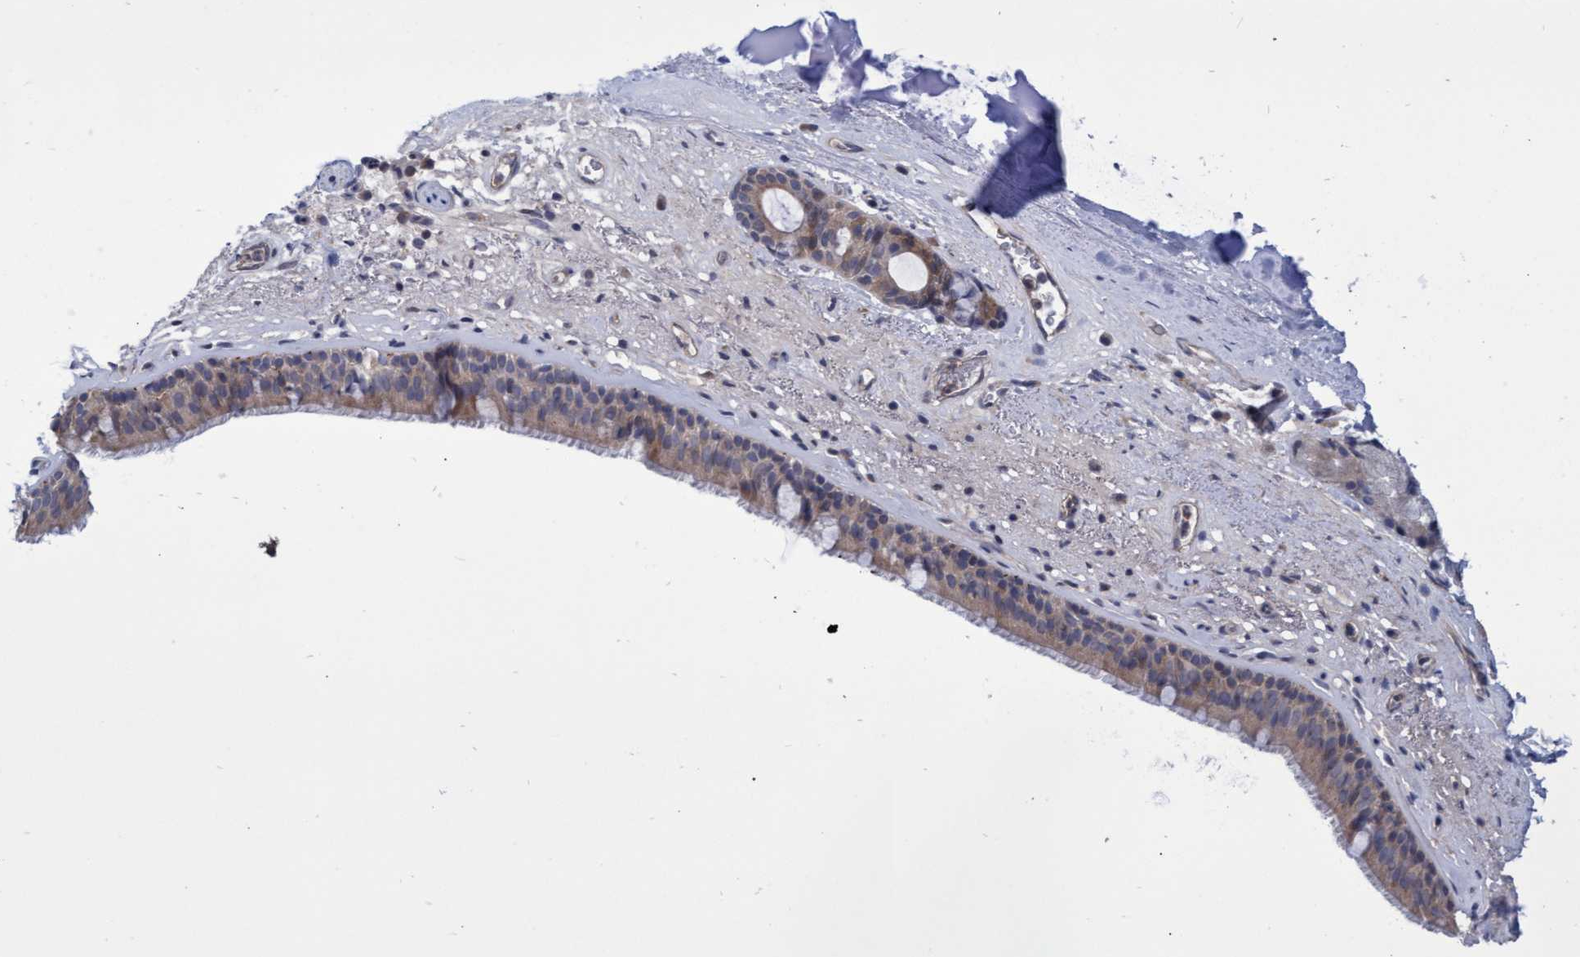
{"staining": {"intensity": "moderate", "quantity": ">75%", "location": "cytoplasmic/membranous"}, "tissue": "bronchus", "cell_type": "Respiratory epithelial cells", "image_type": "normal", "snomed": [{"axis": "morphology", "description": "Normal tissue, NOS"}, {"axis": "topography", "description": "Cartilage tissue"}], "caption": "This image displays benign bronchus stained with IHC to label a protein in brown. The cytoplasmic/membranous of respiratory epithelial cells show moderate positivity for the protein. Nuclei are counter-stained blue.", "gene": "ABCF2", "patient": {"sex": "female", "age": 63}}